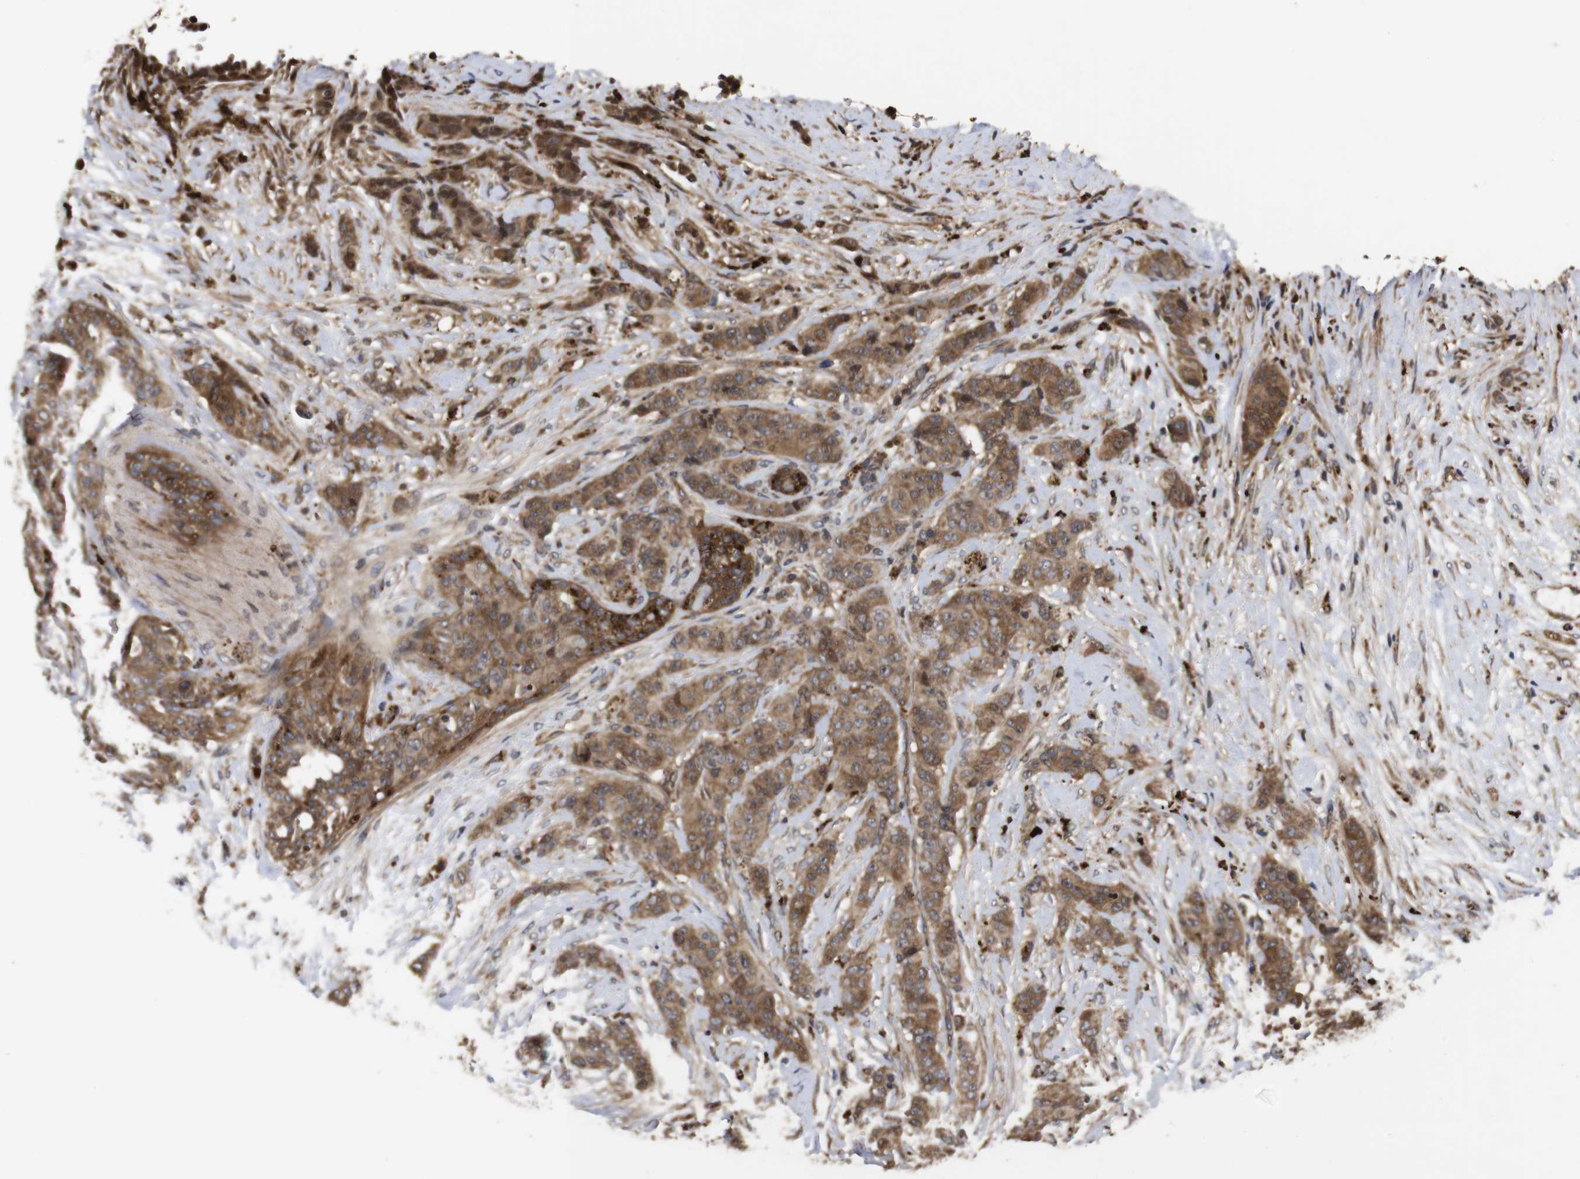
{"staining": {"intensity": "moderate", "quantity": ">75%", "location": "cytoplasmic/membranous"}, "tissue": "breast cancer", "cell_type": "Tumor cells", "image_type": "cancer", "snomed": [{"axis": "morphology", "description": "Duct carcinoma"}, {"axis": "topography", "description": "Breast"}], "caption": "Immunohistochemical staining of breast infiltrating ductal carcinoma demonstrates moderate cytoplasmic/membranous protein staining in approximately >75% of tumor cells.", "gene": "PTPN14", "patient": {"sex": "female", "age": 40}}